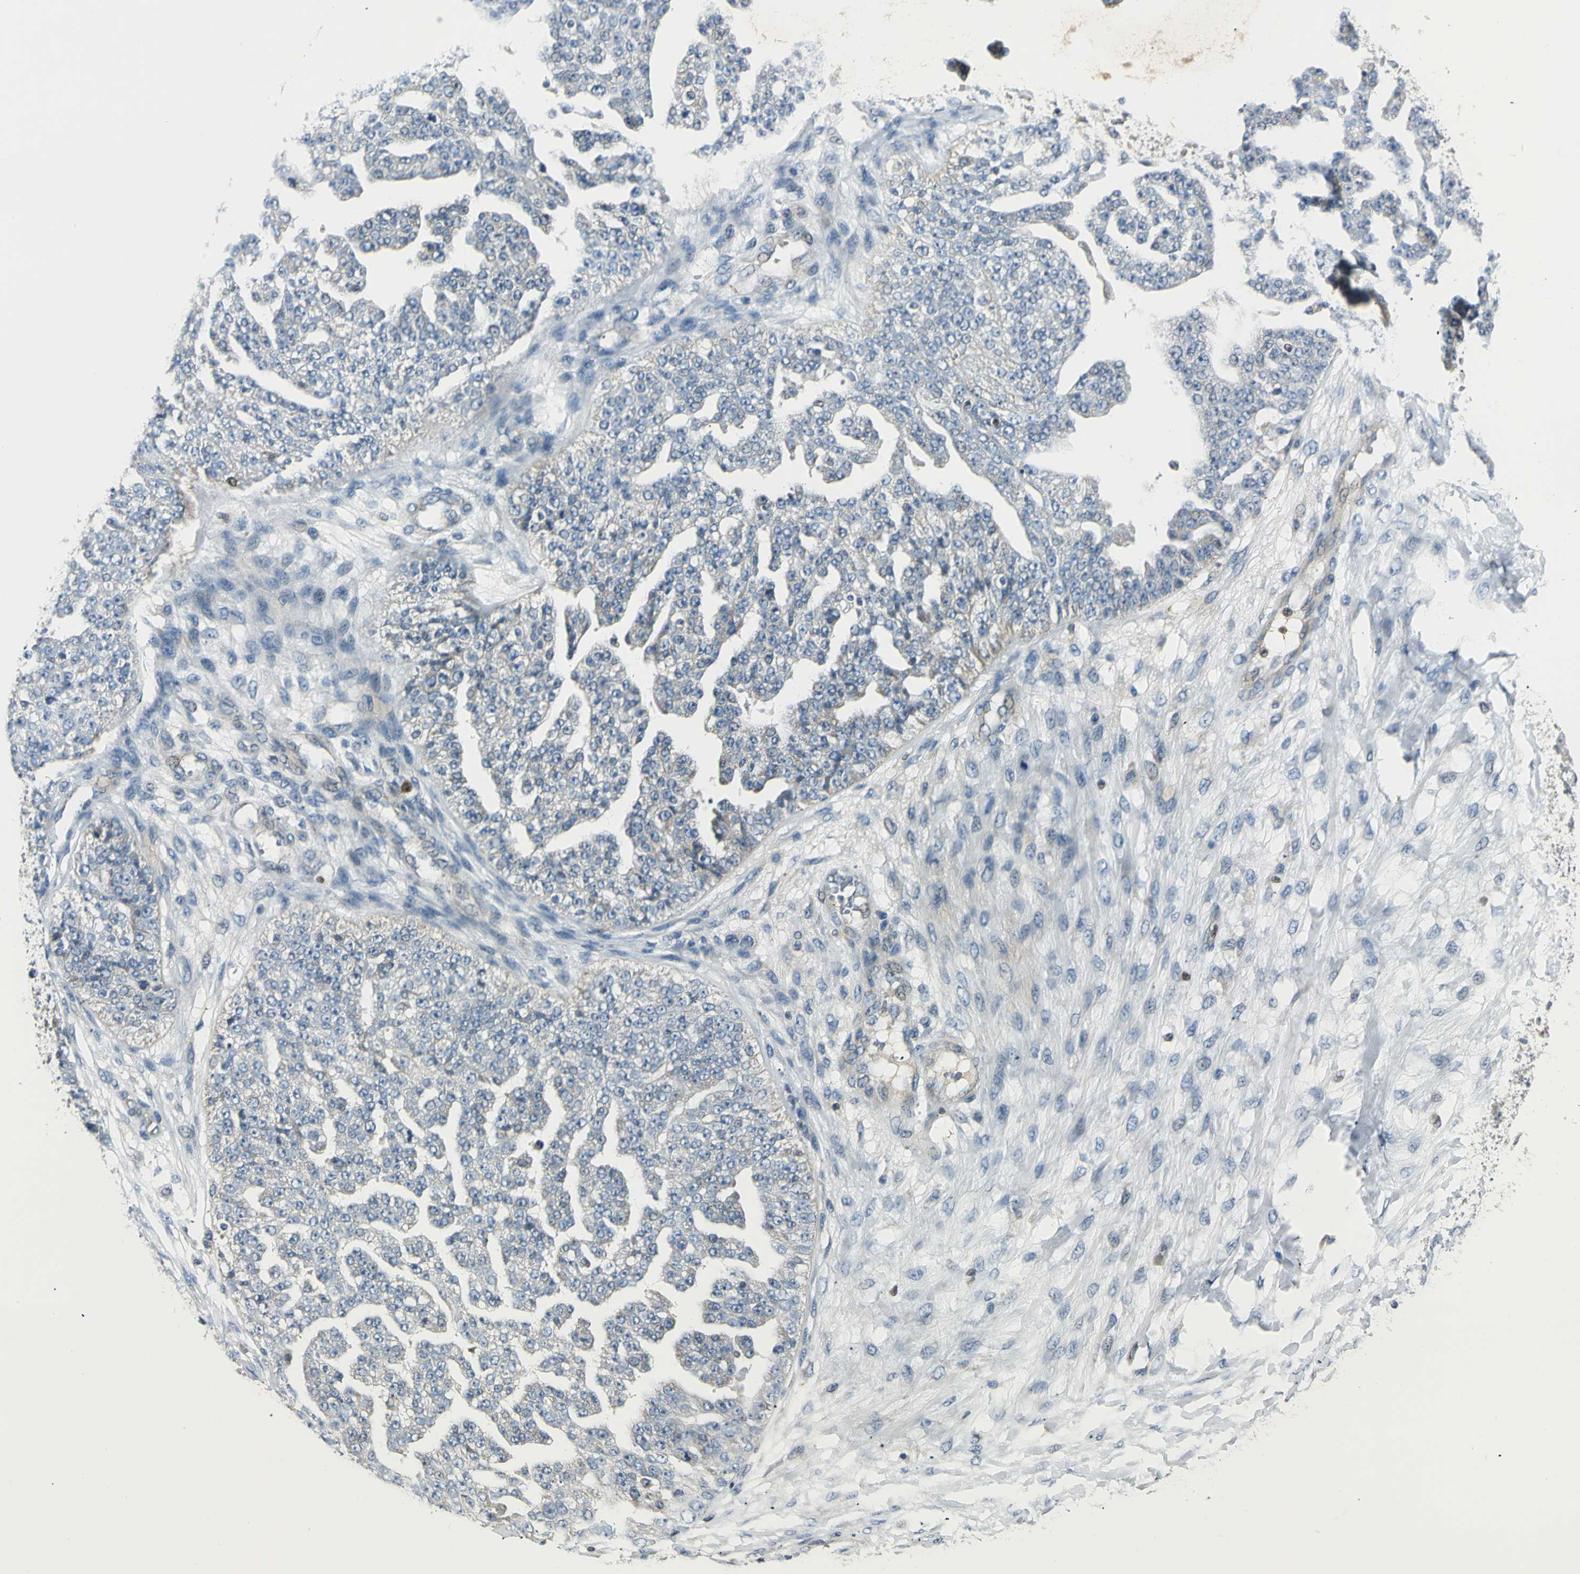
{"staining": {"intensity": "moderate", "quantity": "25%-75%", "location": "cytoplasmic/membranous"}, "tissue": "ovarian cancer", "cell_type": "Tumor cells", "image_type": "cancer", "snomed": [{"axis": "morphology", "description": "Carcinoma, NOS"}, {"axis": "topography", "description": "Soft tissue"}, {"axis": "topography", "description": "Ovary"}], "caption": "High-magnification brightfield microscopy of ovarian cancer stained with DAB (3,3'-diaminobenzidine) (brown) and counterstained with hematoxylin (blue). tumor cells exhibit moderate cytoplasmic/membranous expression is present in about25%-75% of cells. Nuclei are stained in blue.", "gene": "USP40", "patient": {"sex": "female", "age": 54}}